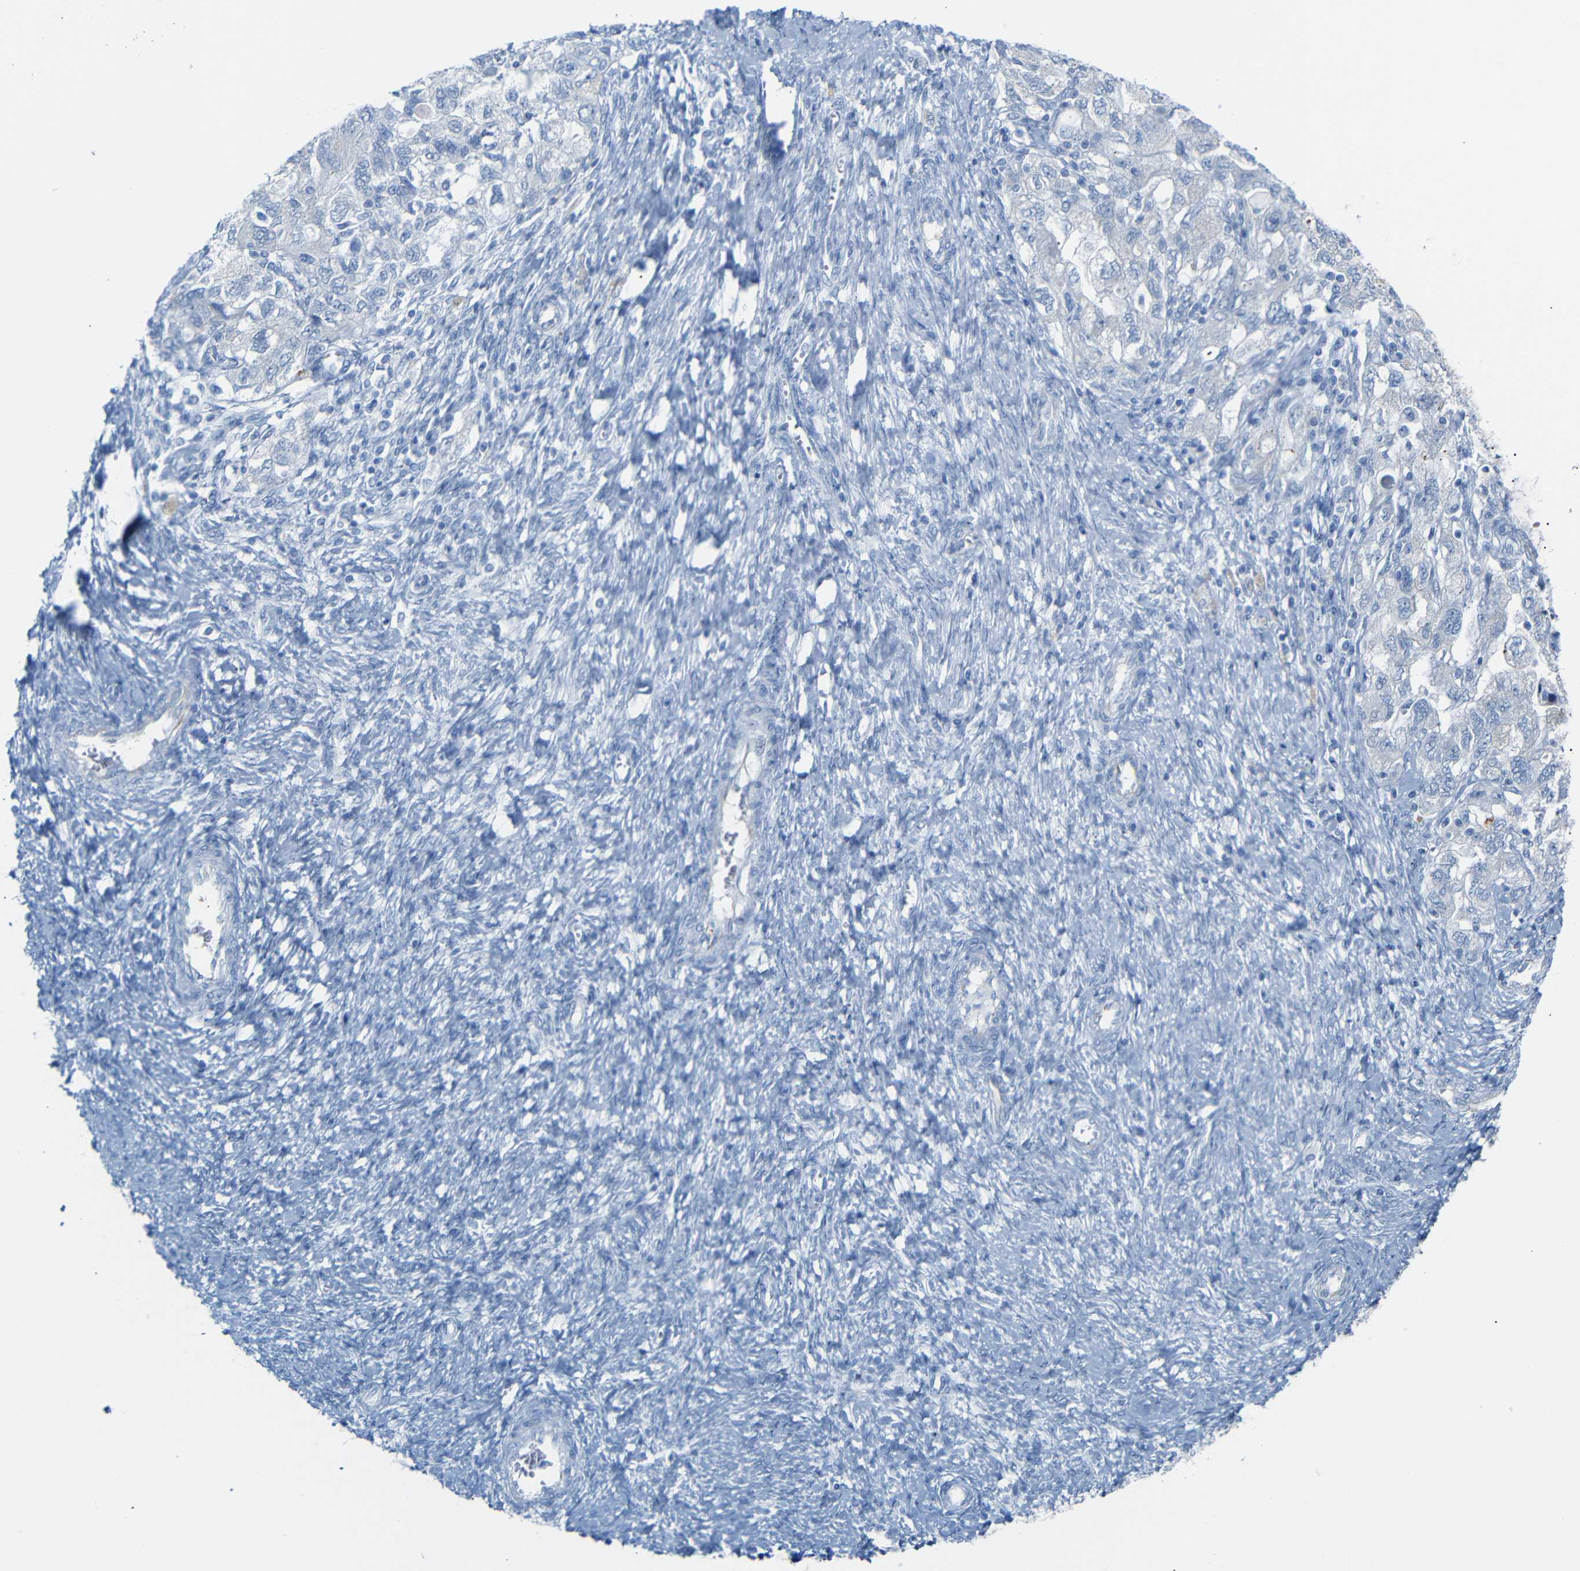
{"staining": {"intensity": "moderate", "quantity": "<25%", "location": "cytoplasmic/membranous"}, "tissue": "ovarian cancer", "cell_type": "Tumor cells", "image_type": "cancer", "snomed": [{"axis": "morphology", "description": "Carcinoma, NOS"}, {"axis": "morphology", "description": "Cystadenocarcinoma, serous, NOS"}, {"axis": "topography", "description": "Ovary"}], "caption": "Ovarian cancer (serous cystadenocarcinoma) stained with DAB immunohistochemistry reveals low levels of moderate cytoplasmic/membranous positivity in about <25% of tumor cells.", "gene": "DYNAP", "patient": {"sex": "female", "age": 69}}